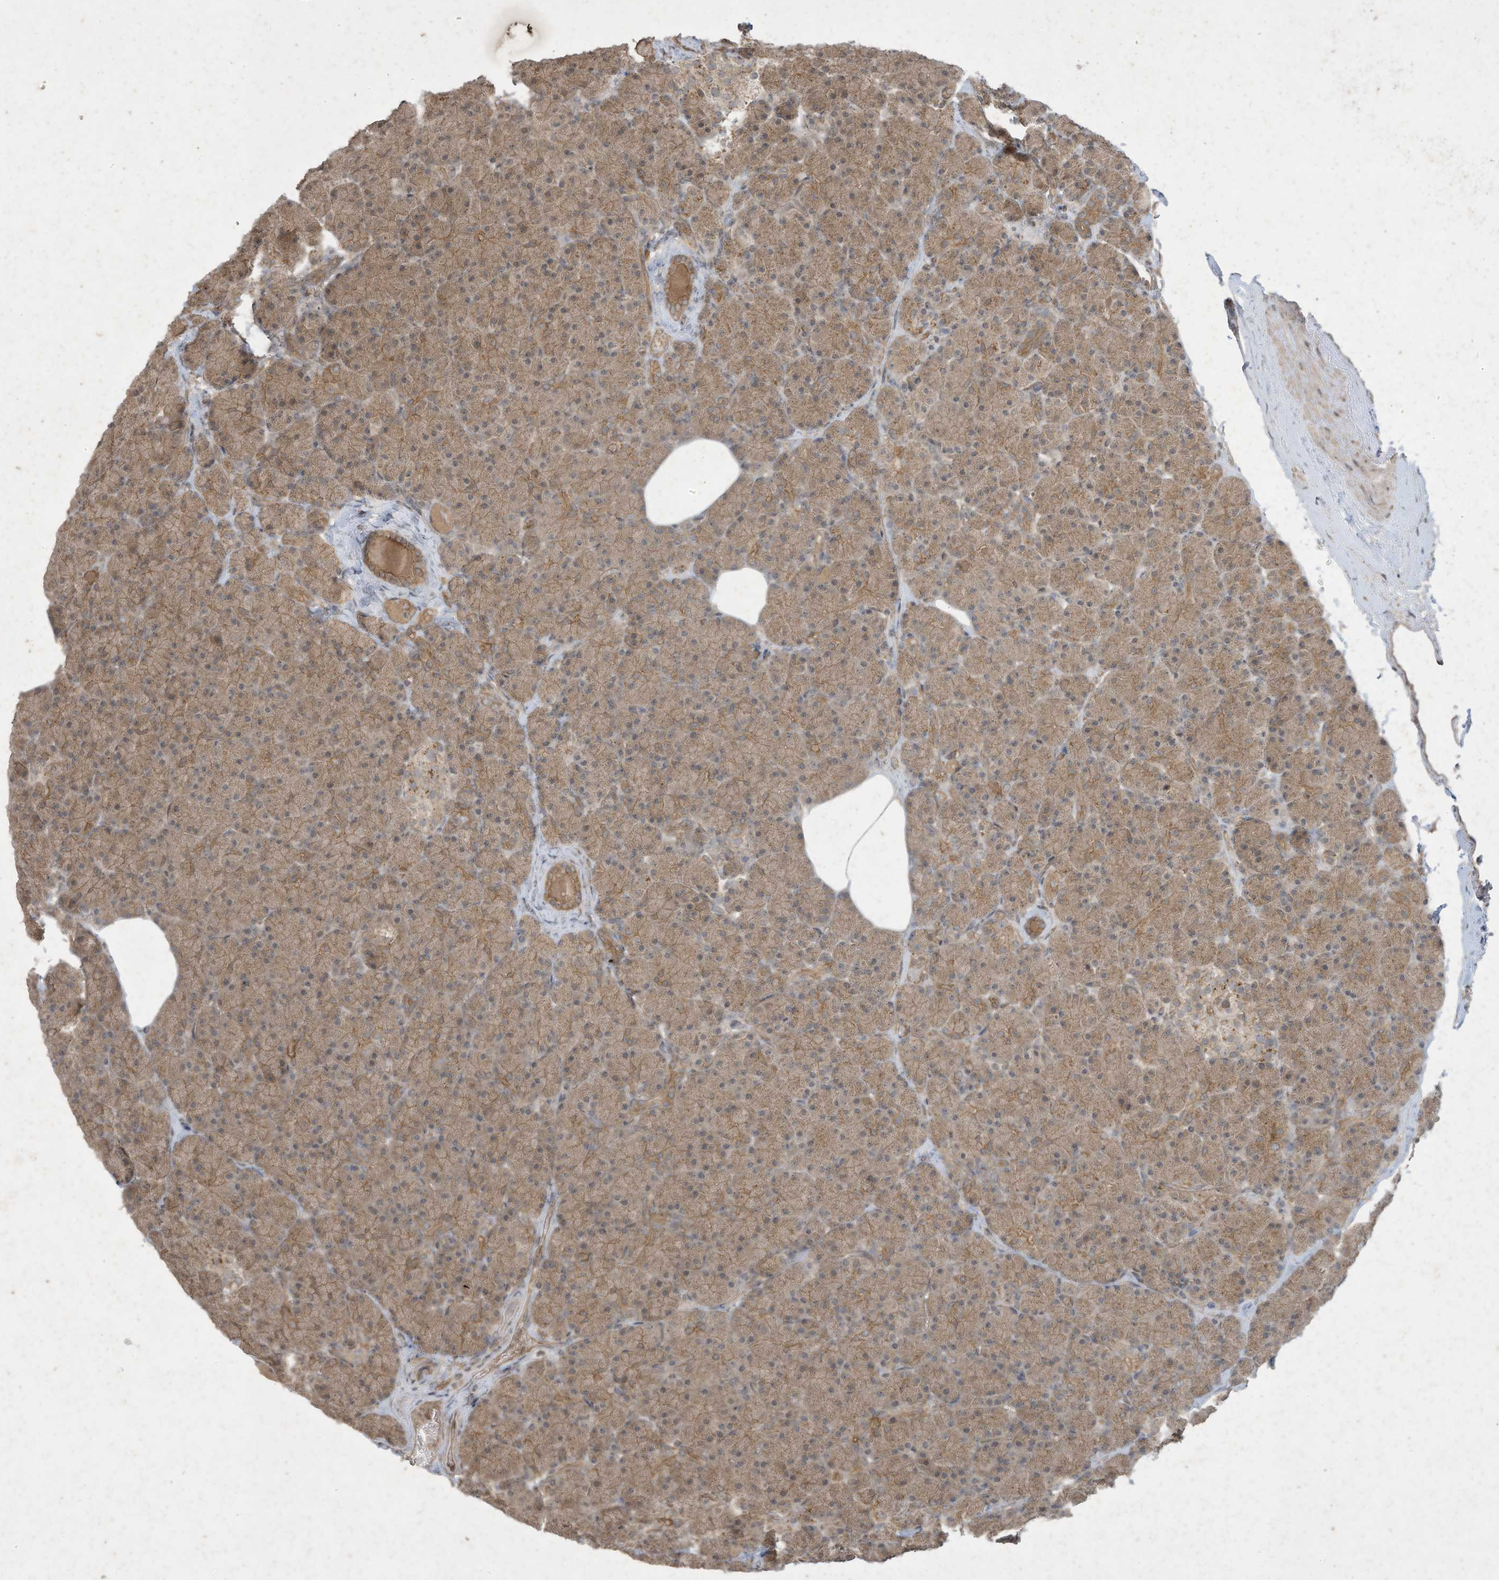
{"staining": {"intensity": "moderate", "quantity": ">75%", "location": "cytoplasmic/membranous"}, "tissue": "pancreas", "cell_type": "Exocrine glandular cells", "image_type": "normal", "snomed": [{"axis": "morphology", "description": "Normal tissue, NOS"}, {"axis": "topography", "description": "Pancreas"}], "caption": "This image demonstrates immunohistochemistry staining of unremarkable human pancreas, with medium moderate cytoplasmic/membranous positivity in approximately >75% of exocrine glandular cells.", "gene": "MATN2", "patient": {"sex": "female", "age": 43}}